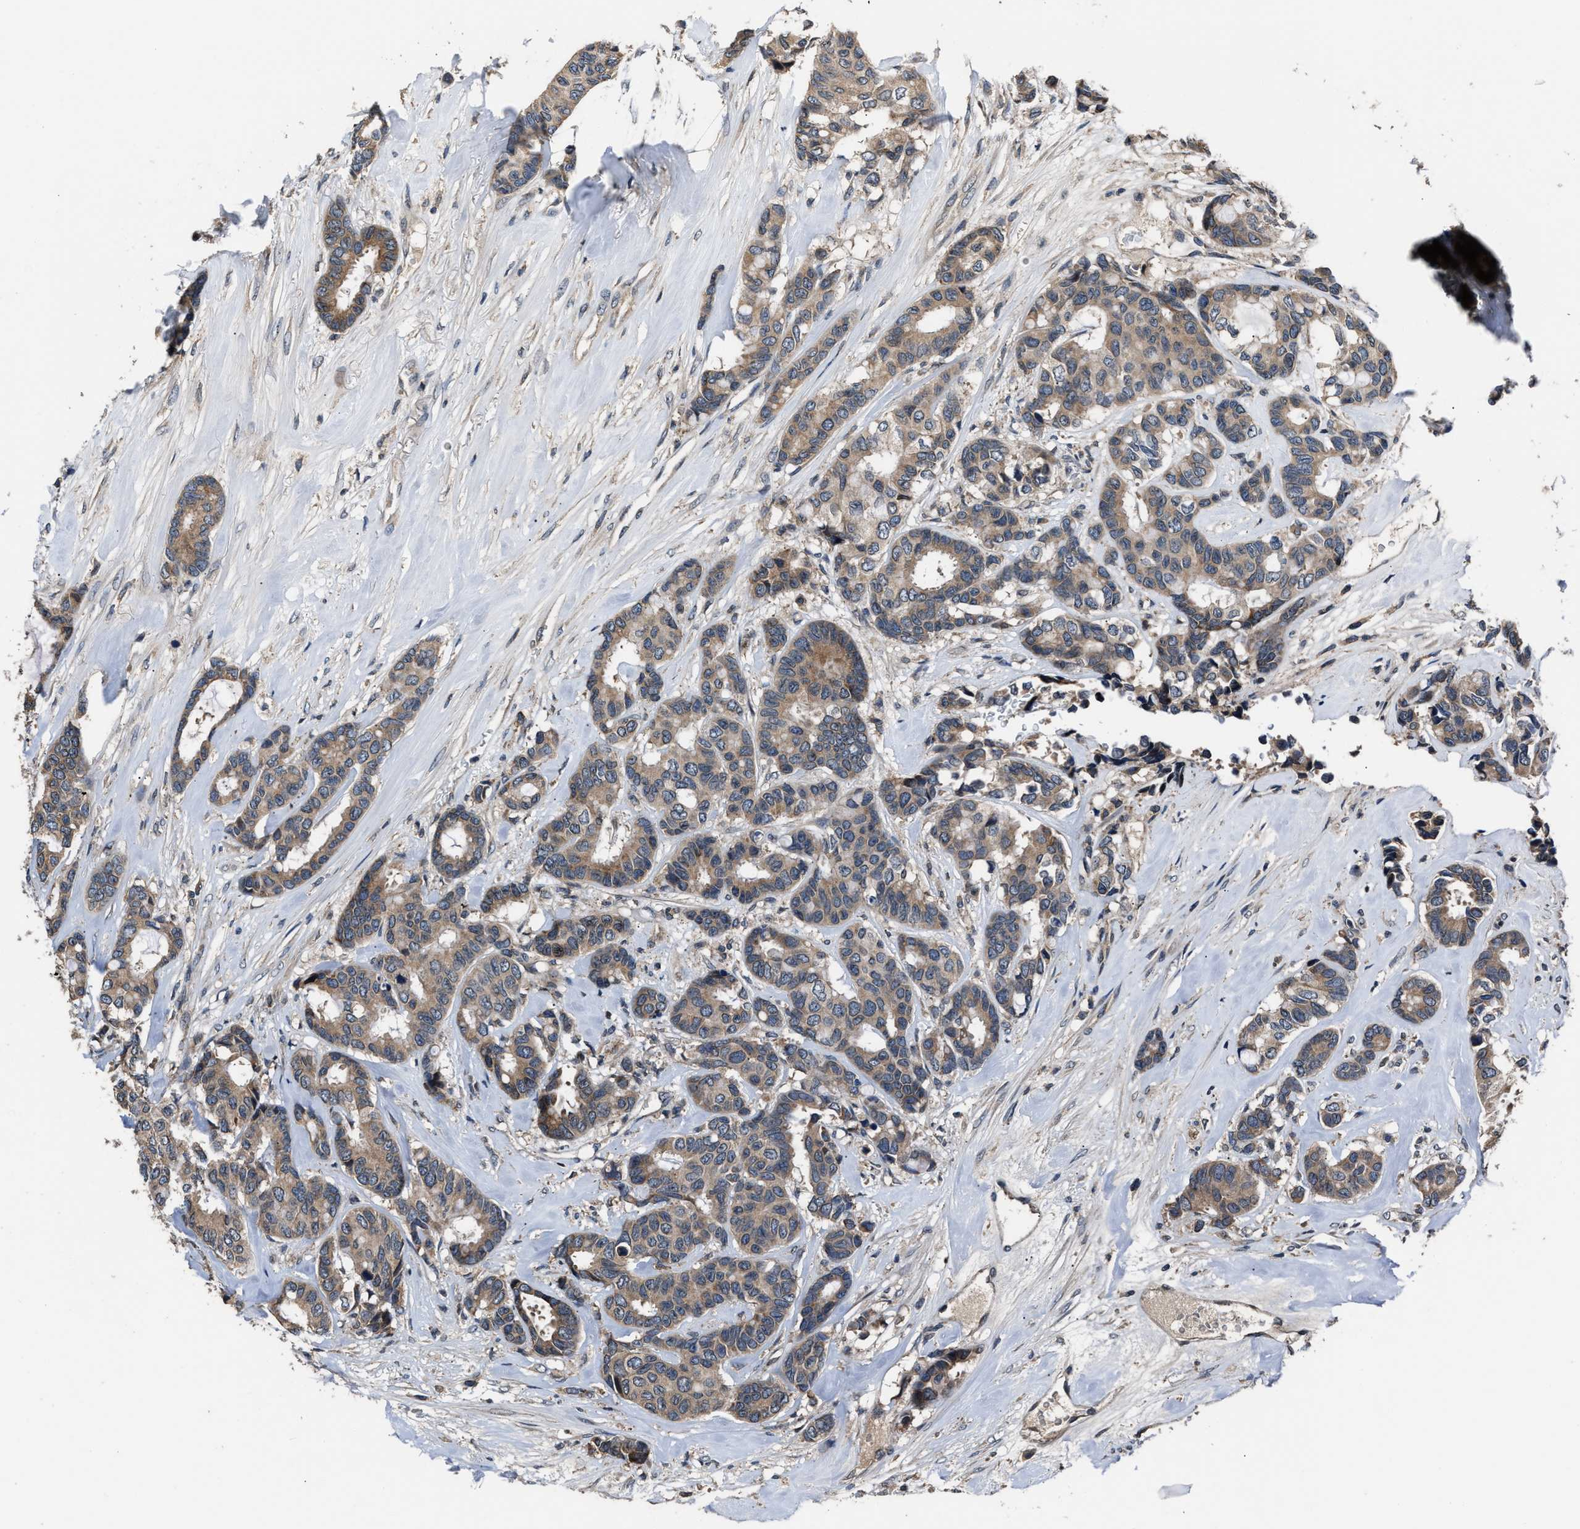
{"staining": {"intensity": "moderate", "quantity": ">75%", "location": "cytoplasmic/membranous"}, "tissue": "breast cancer", "cell_type": "Tumor cells", "image_type": "cancer", "snomed": [{"axis": "morphology", "description": "Duct carcinoma"}, {"axis": "topography", "description": "Breast"}], "caption": "Immunohistochemical staining of breast infiltrating ductal carcinoma exhibits medium levels of moderate cytoplasmic/membranous expression in approximately >75% of tumor cells.", "gene": "TNRC18", "patient": {"sex": "female", "age": 87}}